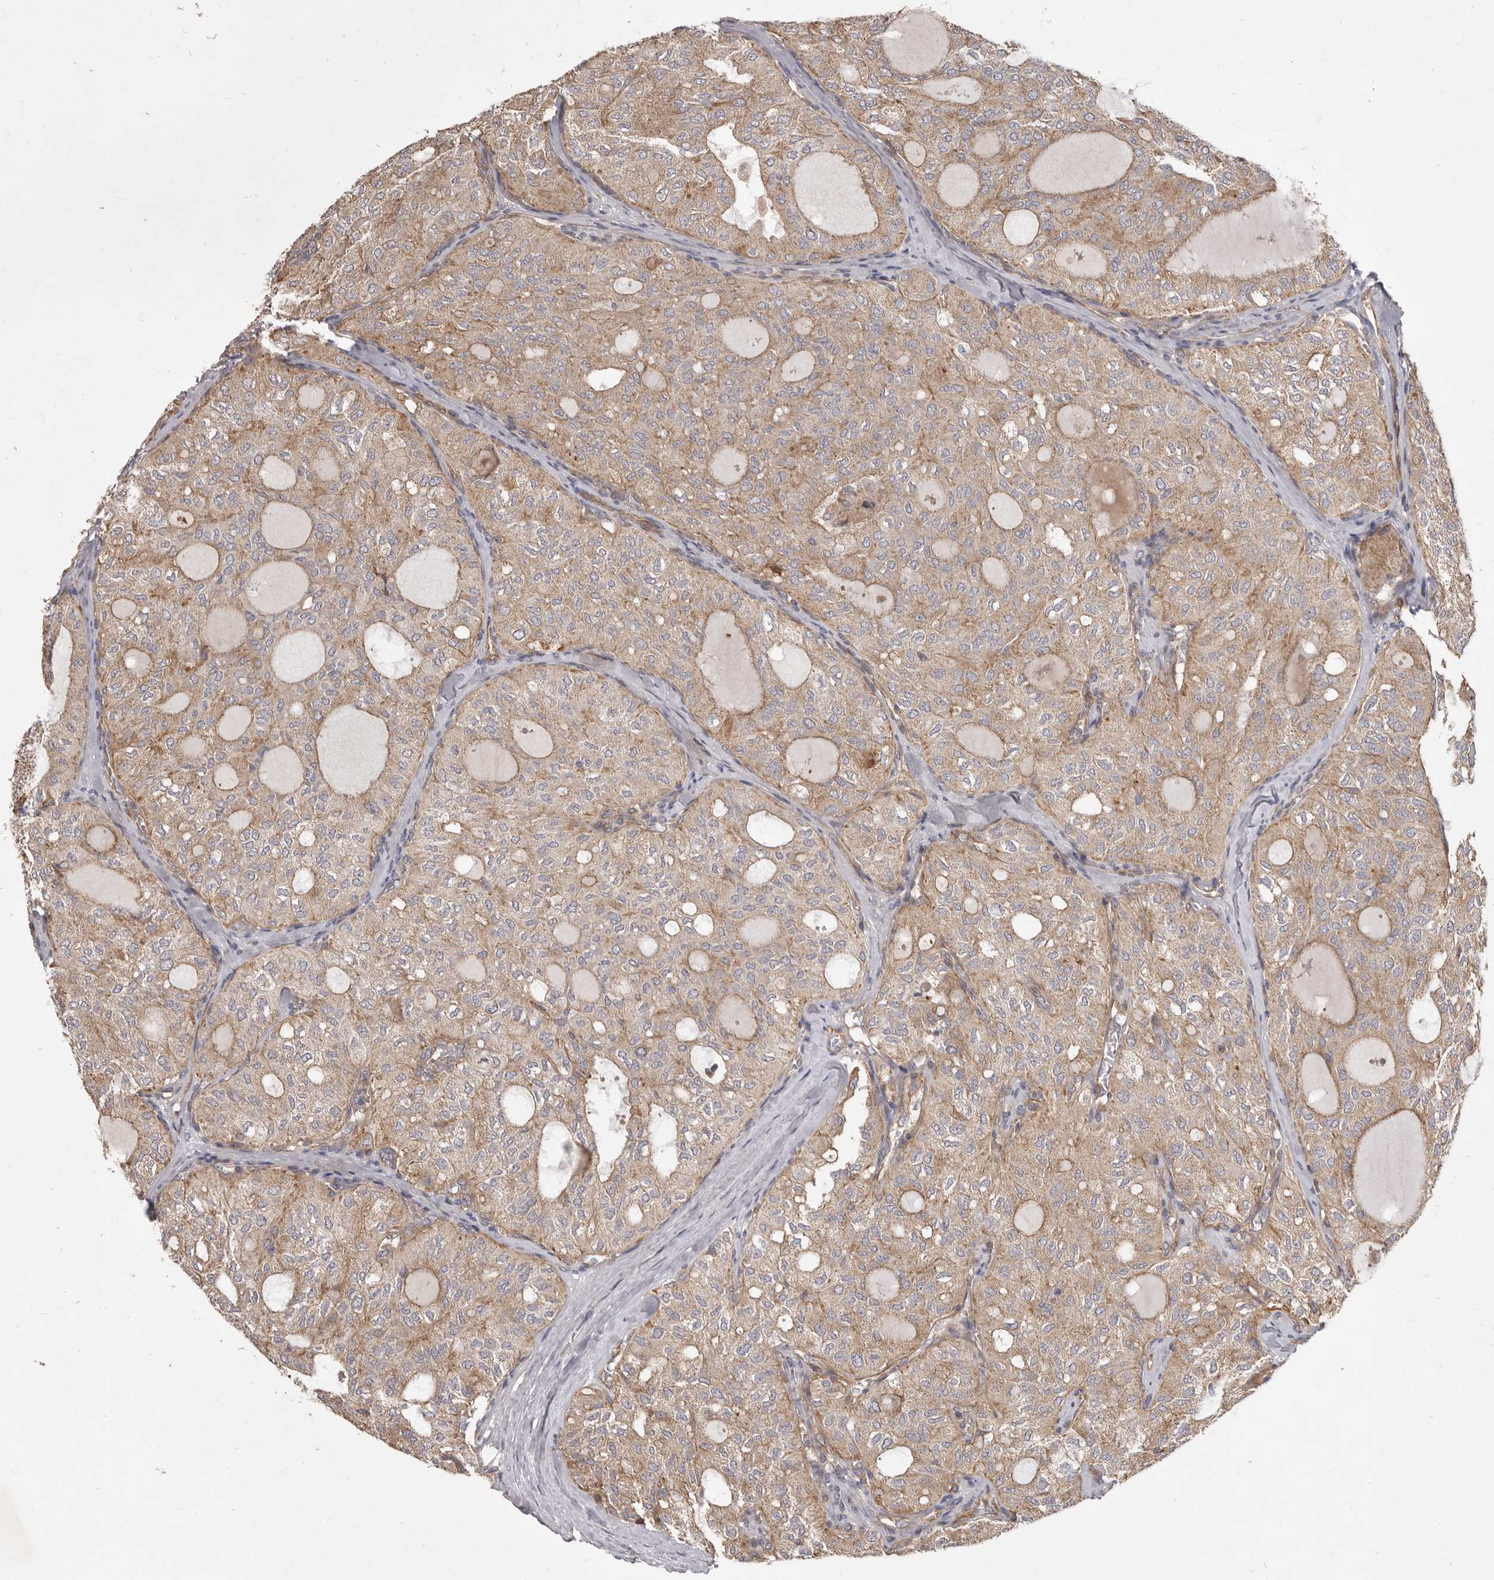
{"staining": {"intensity": "moderate", "quantity": ">75%", "location": "cytoplasmic/membranous"}, "tissue": "thyroid cancer", "cell_type": "Tumor cells", "image_type": "cancer", "snomed": [{"axis": "morphology", "description": "Follicular adenoma carcinoma, NOS"}, {"axis": "topography", "description": "Thyroid gland"}], "caption": "Human thyroid cancer stained for a protein (brown) displays moderate cytoplasmic/membranous positive positivity in approximately >75% of tumor cells.", "gene": "VPS45", "patient": {"sex": "male", "age": 75}}